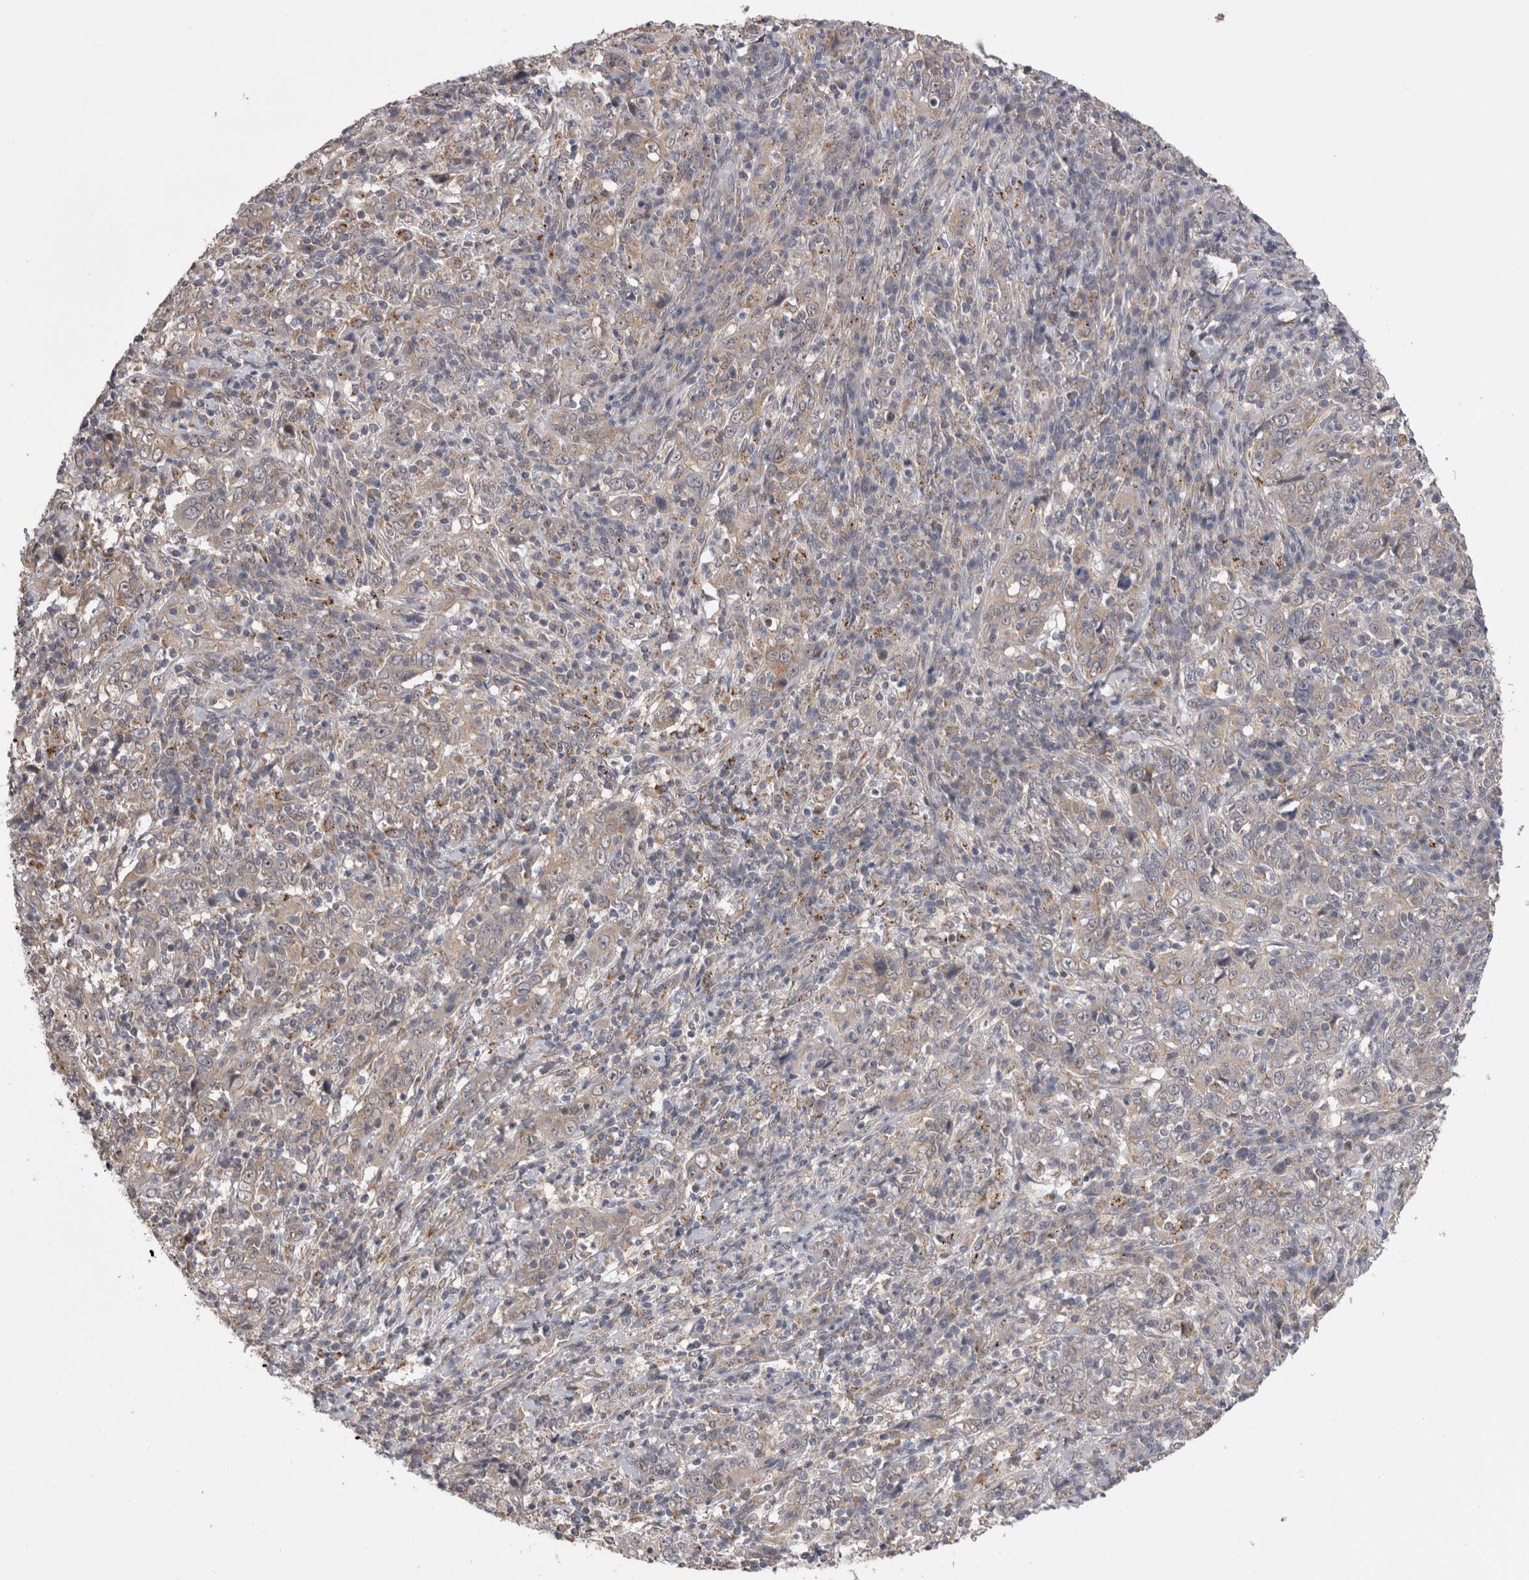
{"staining": {"intensity": "weak", "quantity": "25%-75%", "location": "cytoplasmic/membranous"}, "tissue": "cervical cancer", "cell_type": "Tumor cells", "image_type": "cancer", "snomed": [{"axis": "morphology", "description": "Squamous cell carcinoma, NOS"}, {"axis": "topography", "description": "Cervix"}], "caption": "An IHC histopathology image of neoplastic tissue is shown. Protein staining in brown shows weak cytoplasmic/membranous positivity in cervical cancer within tumor cells.", "gene": "ARHGAP29", "patient": {"sex": "female", "age": 46}}